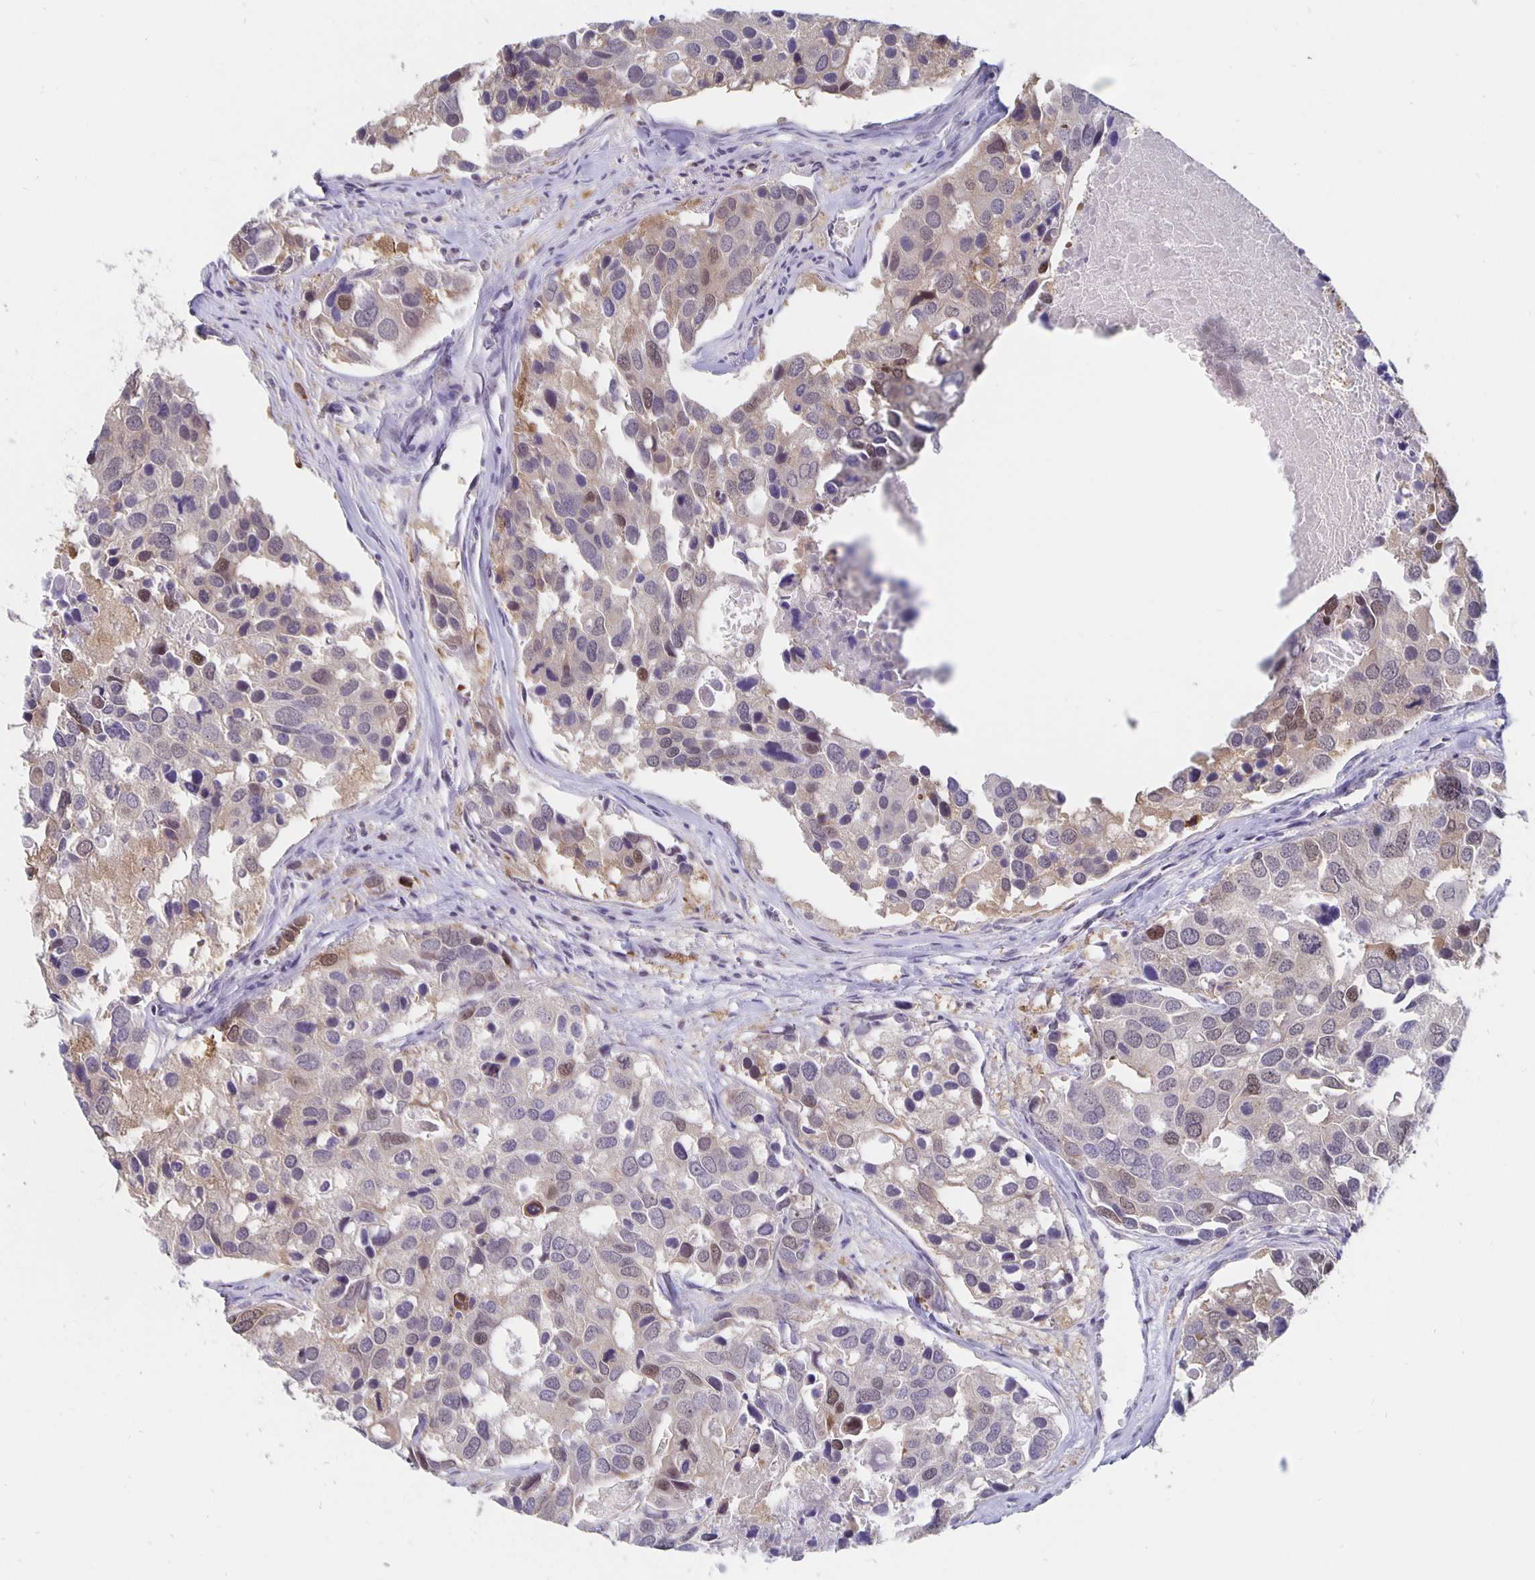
{"staining": {"intensity": "weak", "quantity": "<25%", "location": "cytoplasmic/membranous,nuclear"}, "tissue": "breast cancer", "cell_type": "Tumor cells", "image_type": "cancer", "snomed": [{"axis": "morphology", "description": "Duct carcinoma"}, {"axis": "topography", "description": "Breast"}], "caption": "The IHC histopathology image has no significant positivity in tumor cells of breast cancer (infiltrating ductal carcinoma) tissue.", "gene": "ZNF691", "patient": {"sex": "female", "age": 83}}